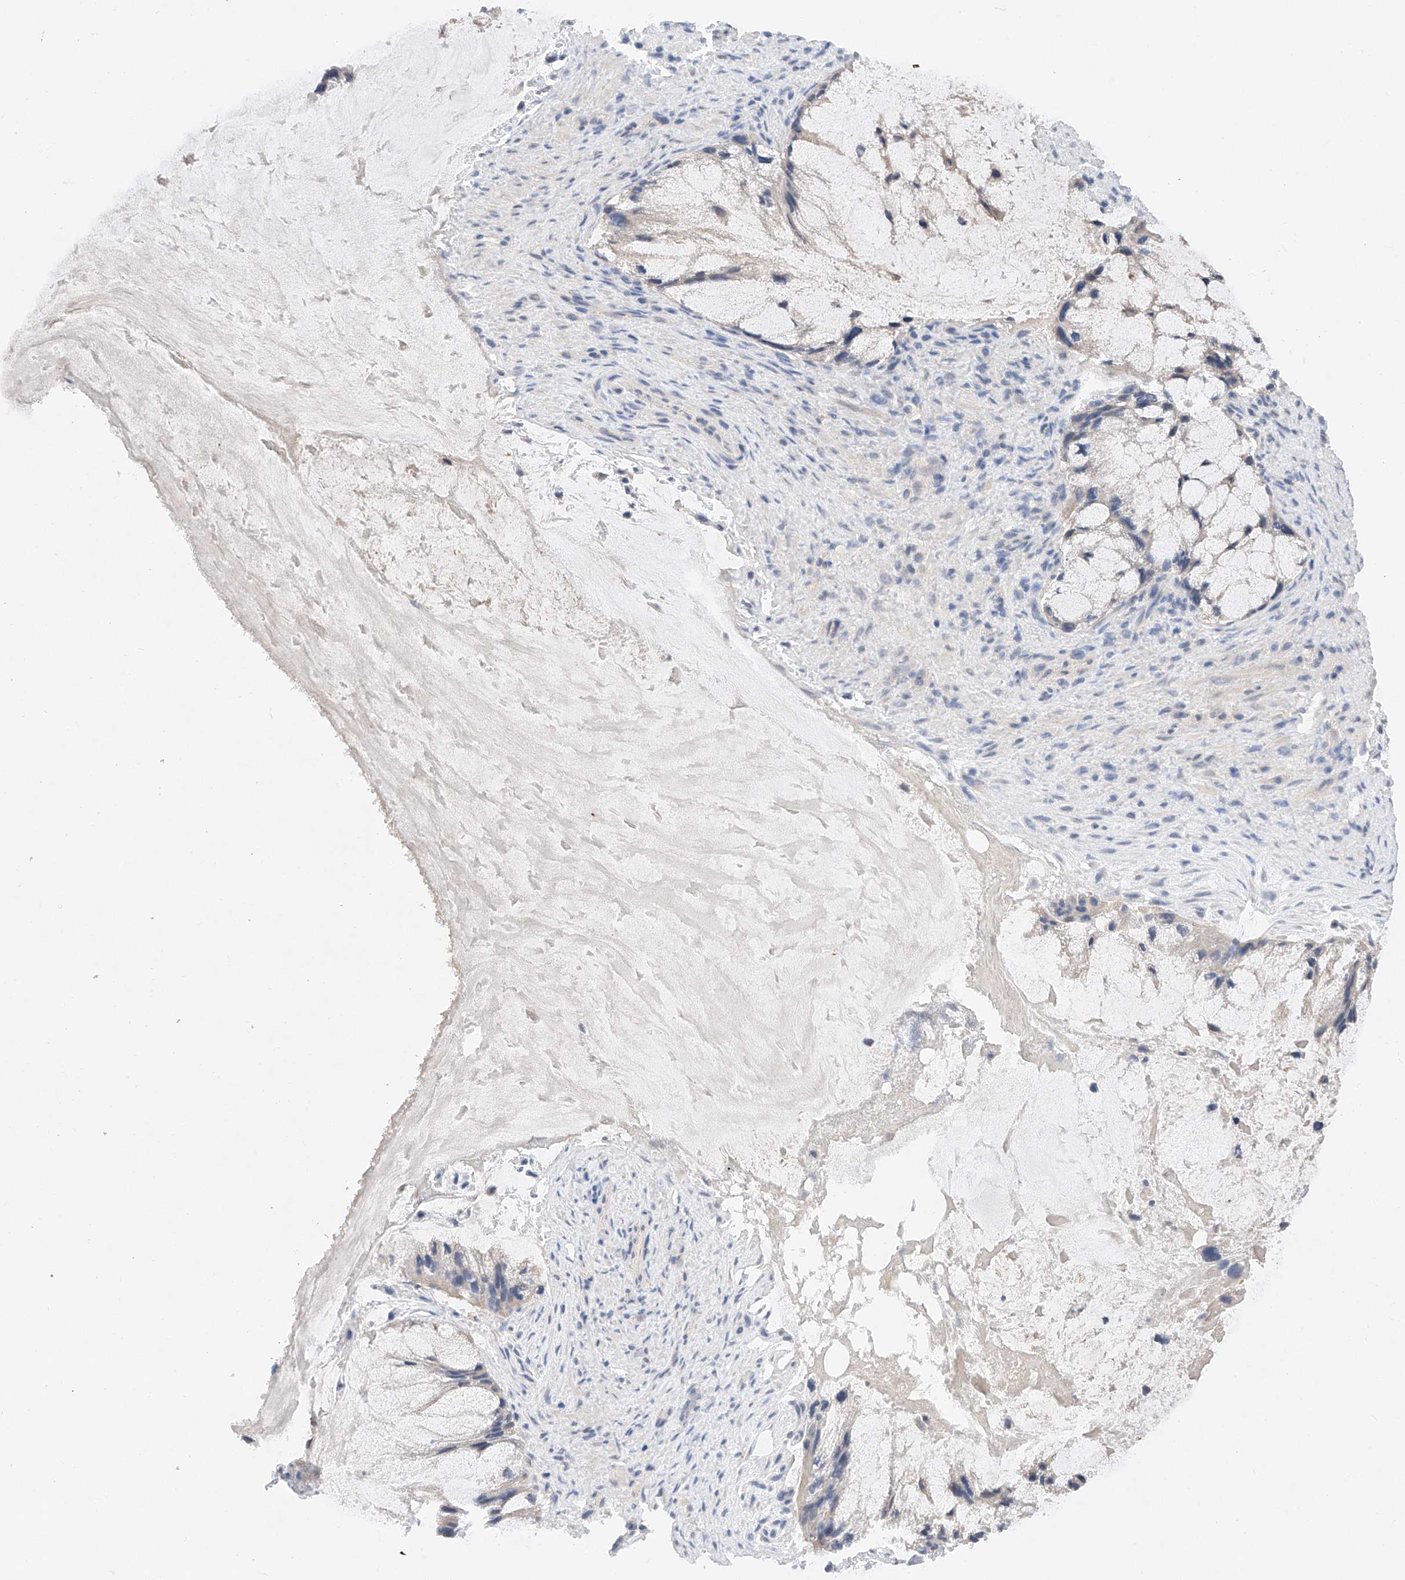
{"staining": {"intensity": "negative", "quantity": "none", "location": "none"}, "tissue": "ovarian cancer", "cell_type": "Tumor cells", "image_type": "cancer", "snomed": [{"axis": "morphology", "description": "Cystadenocarcinoma, mucinous, NOS"}, {"axis": "topography", "description": "Ovary"}], "caption": "Immunohistochemical staining of human ovarian mucinous cystadenocarcinoma displays no significant positivity in tumor cells.", "gene": "FUCA2", "patient": {"sex": "female", "age": 37}}